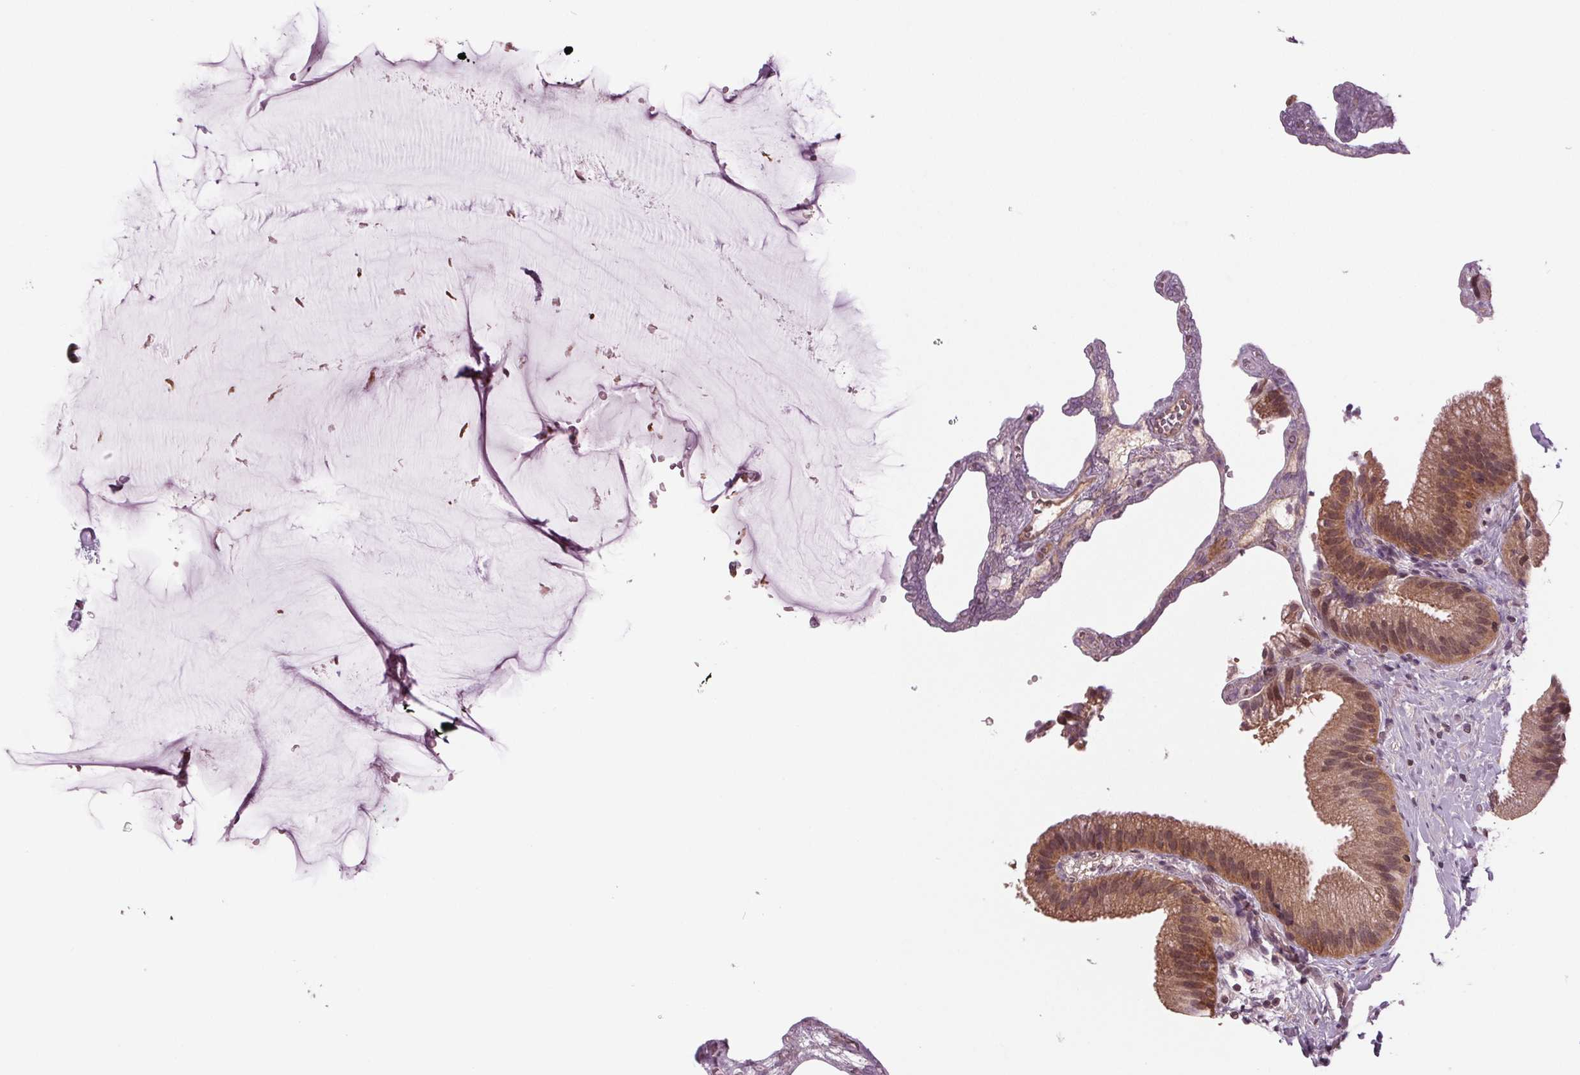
{"staining": {"intensity": "moderate", "quantity": ">75%", "location": "cytoplasmic/membranous,nuclear"}, "tissue": "gallbladder", "cell_type": "Glandular cells", "image_type": "normal", "snomed": [{"axis": "morphology", "description": "Normal tissue, NOS"}, {"axis": "topography", "description": "Gallbladder"}], "caption": "An immunohistochemistry (IHC) histopathology image of benign tissue is shown. Protein staining in brown shows moderate cytoplasmic/membranous,nuclear positivity in gallbladder within glandular cells. (DAB IHC with brightfield microscopy, high magnification).", "gene": "STAT3", "patient": {"sex": "female", "age": 63}}